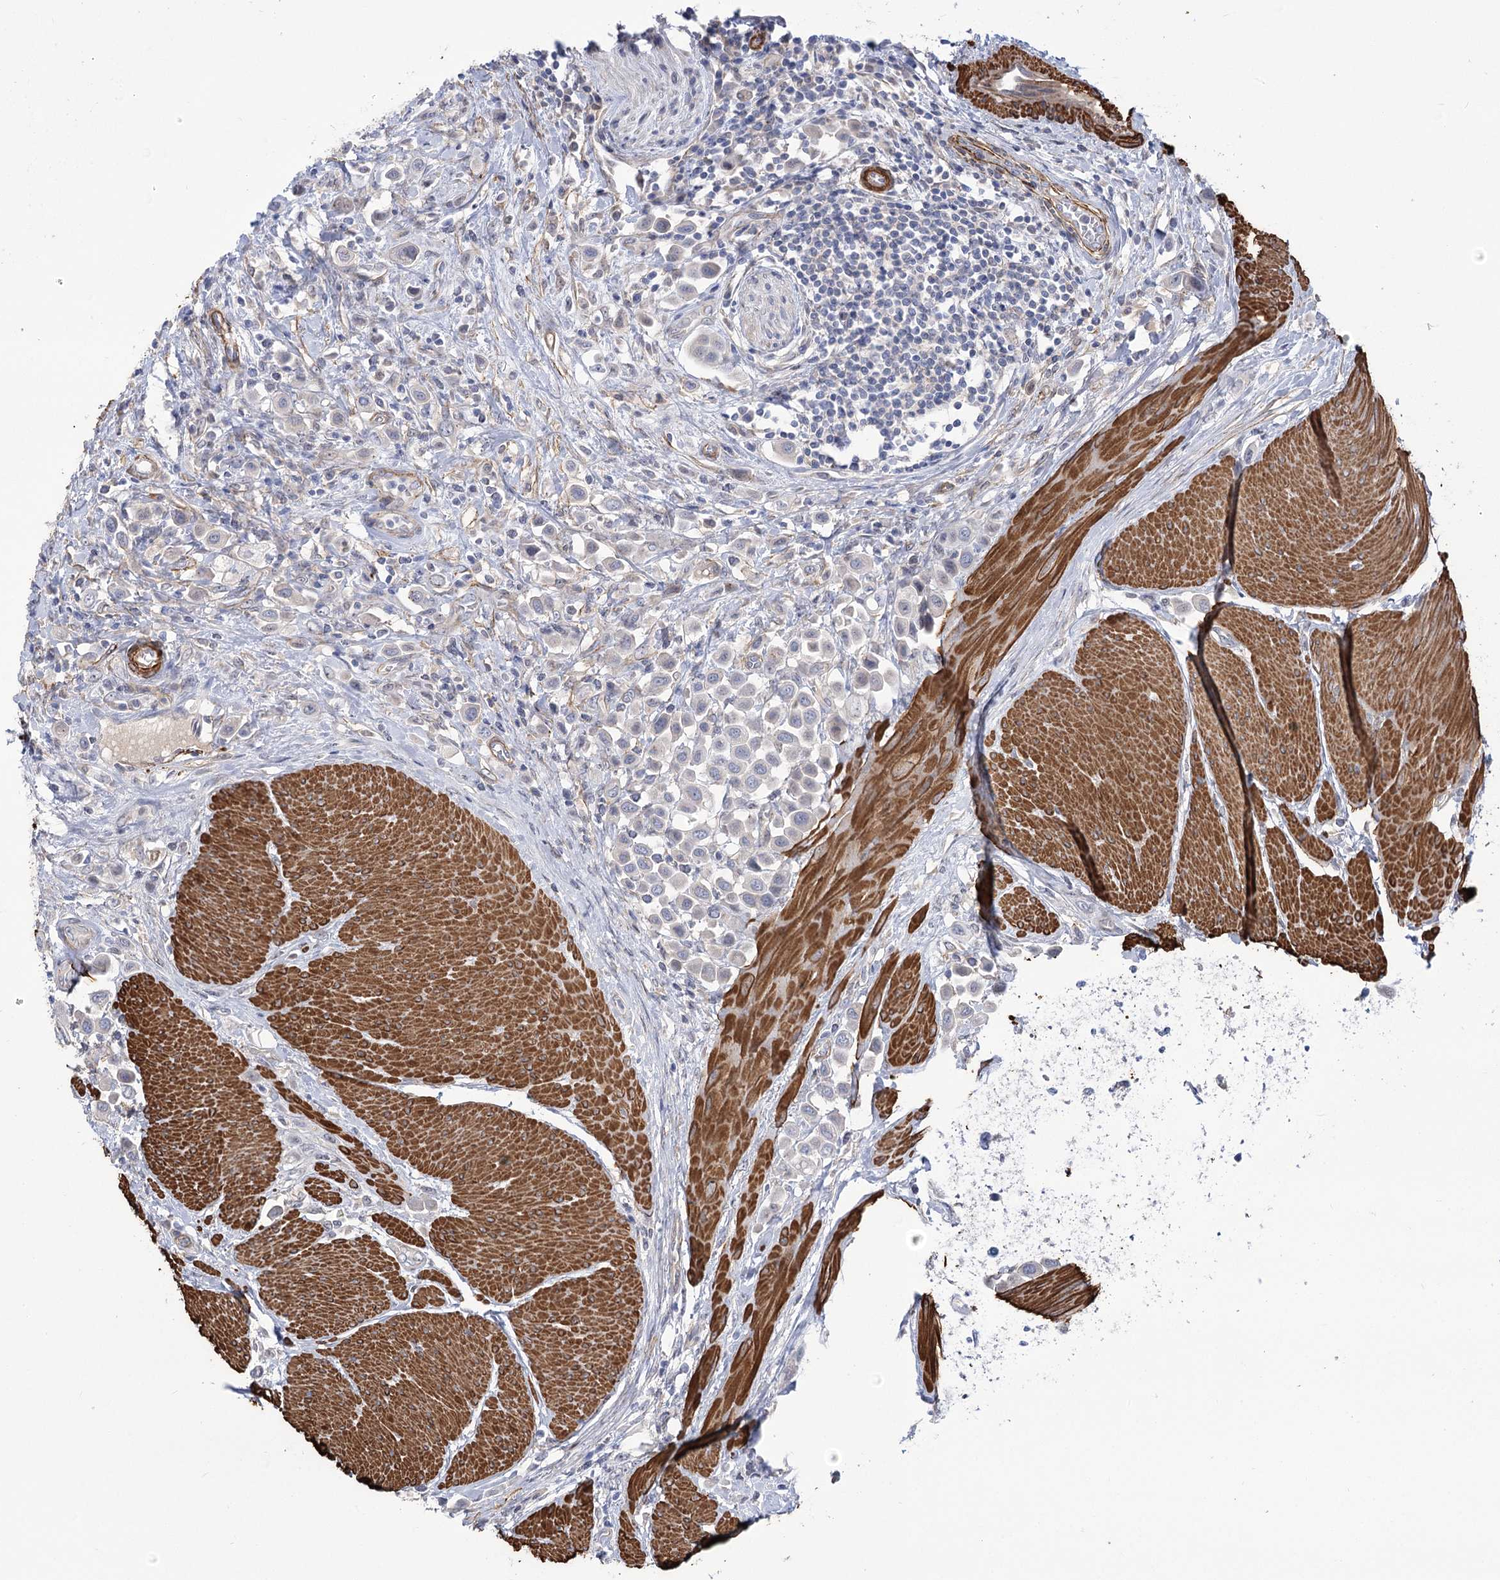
{"staining": {"intensity": "negative", "quantity": "none", "location": "none"}, "tissue": "urothelial cancer", "cell_type": "Tumor cells", "image_type": "cancer", "snomed": [{"axis": "morphology", "description": "Urothelial carcinoma, High grade"}, {"axis": "topography", "description": "Urinary bladder"}], "caption": "Image shows no protein expression in tumor cells of high-grade urothelial carcinoma tissue.", "gene": "WASHC3", "patient": {"sex": "male", "age": 50}}